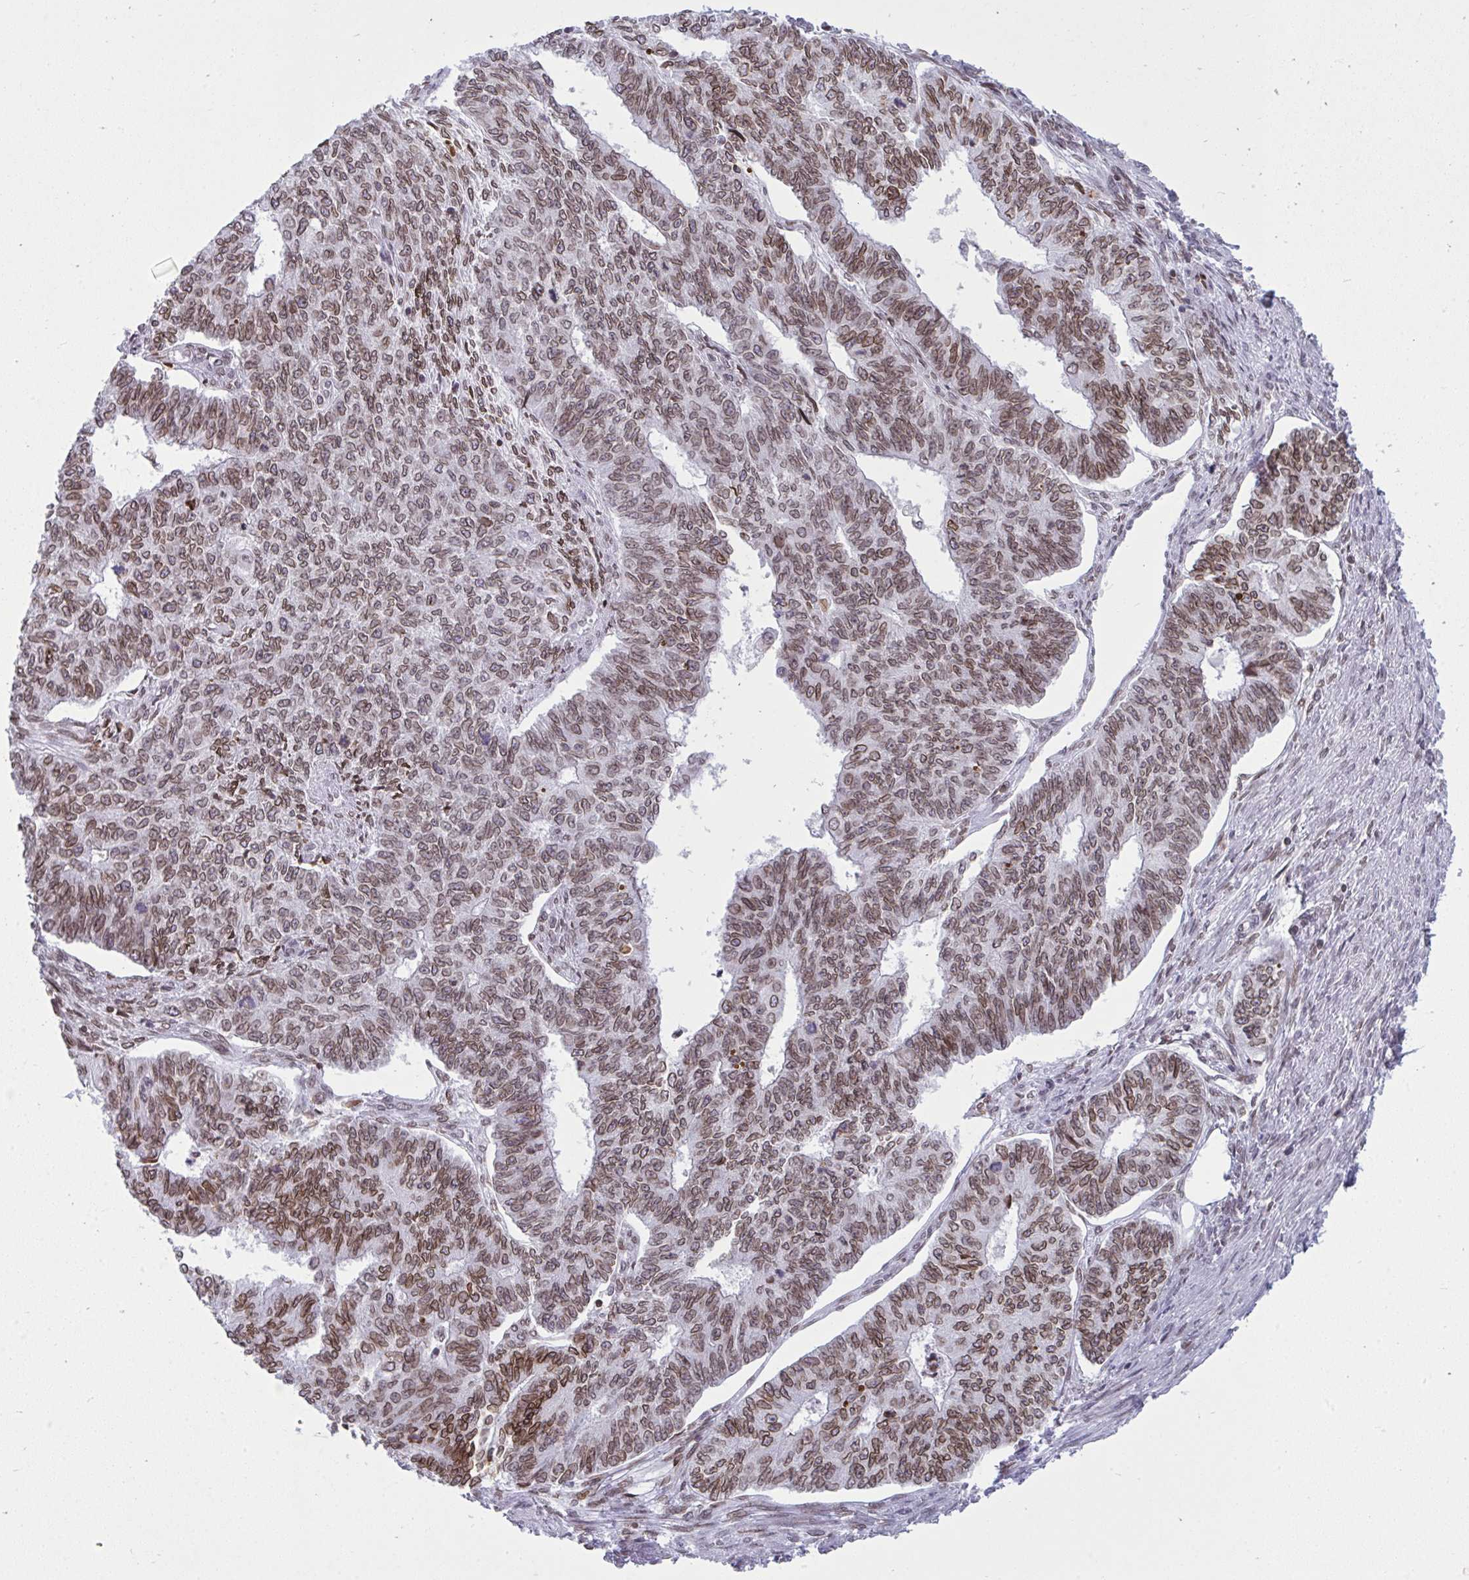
{"staining": {"intensity": "moderate", "quantity": ">75%", "location": "cytoplasmic/membranous,nuclear"}, "tissue": "endometrial cancer", "cell_type": "Tumor cells", "image_type": "cancer", "snomed": [{"axis": "morphology", "description": "Adenocarcinoma, NOS"}, {"axis": "topography", "description": "Endometrium"}], "caption": "Endometrial cancer tissue demonstrates moderate cytoplasmic/membranous and nuclear staining in approximately >75% of tumor cells, visualized by immunohistochemistry.", "gene": "LMNB2", "patient": {"sex": "female", "age": 32}}